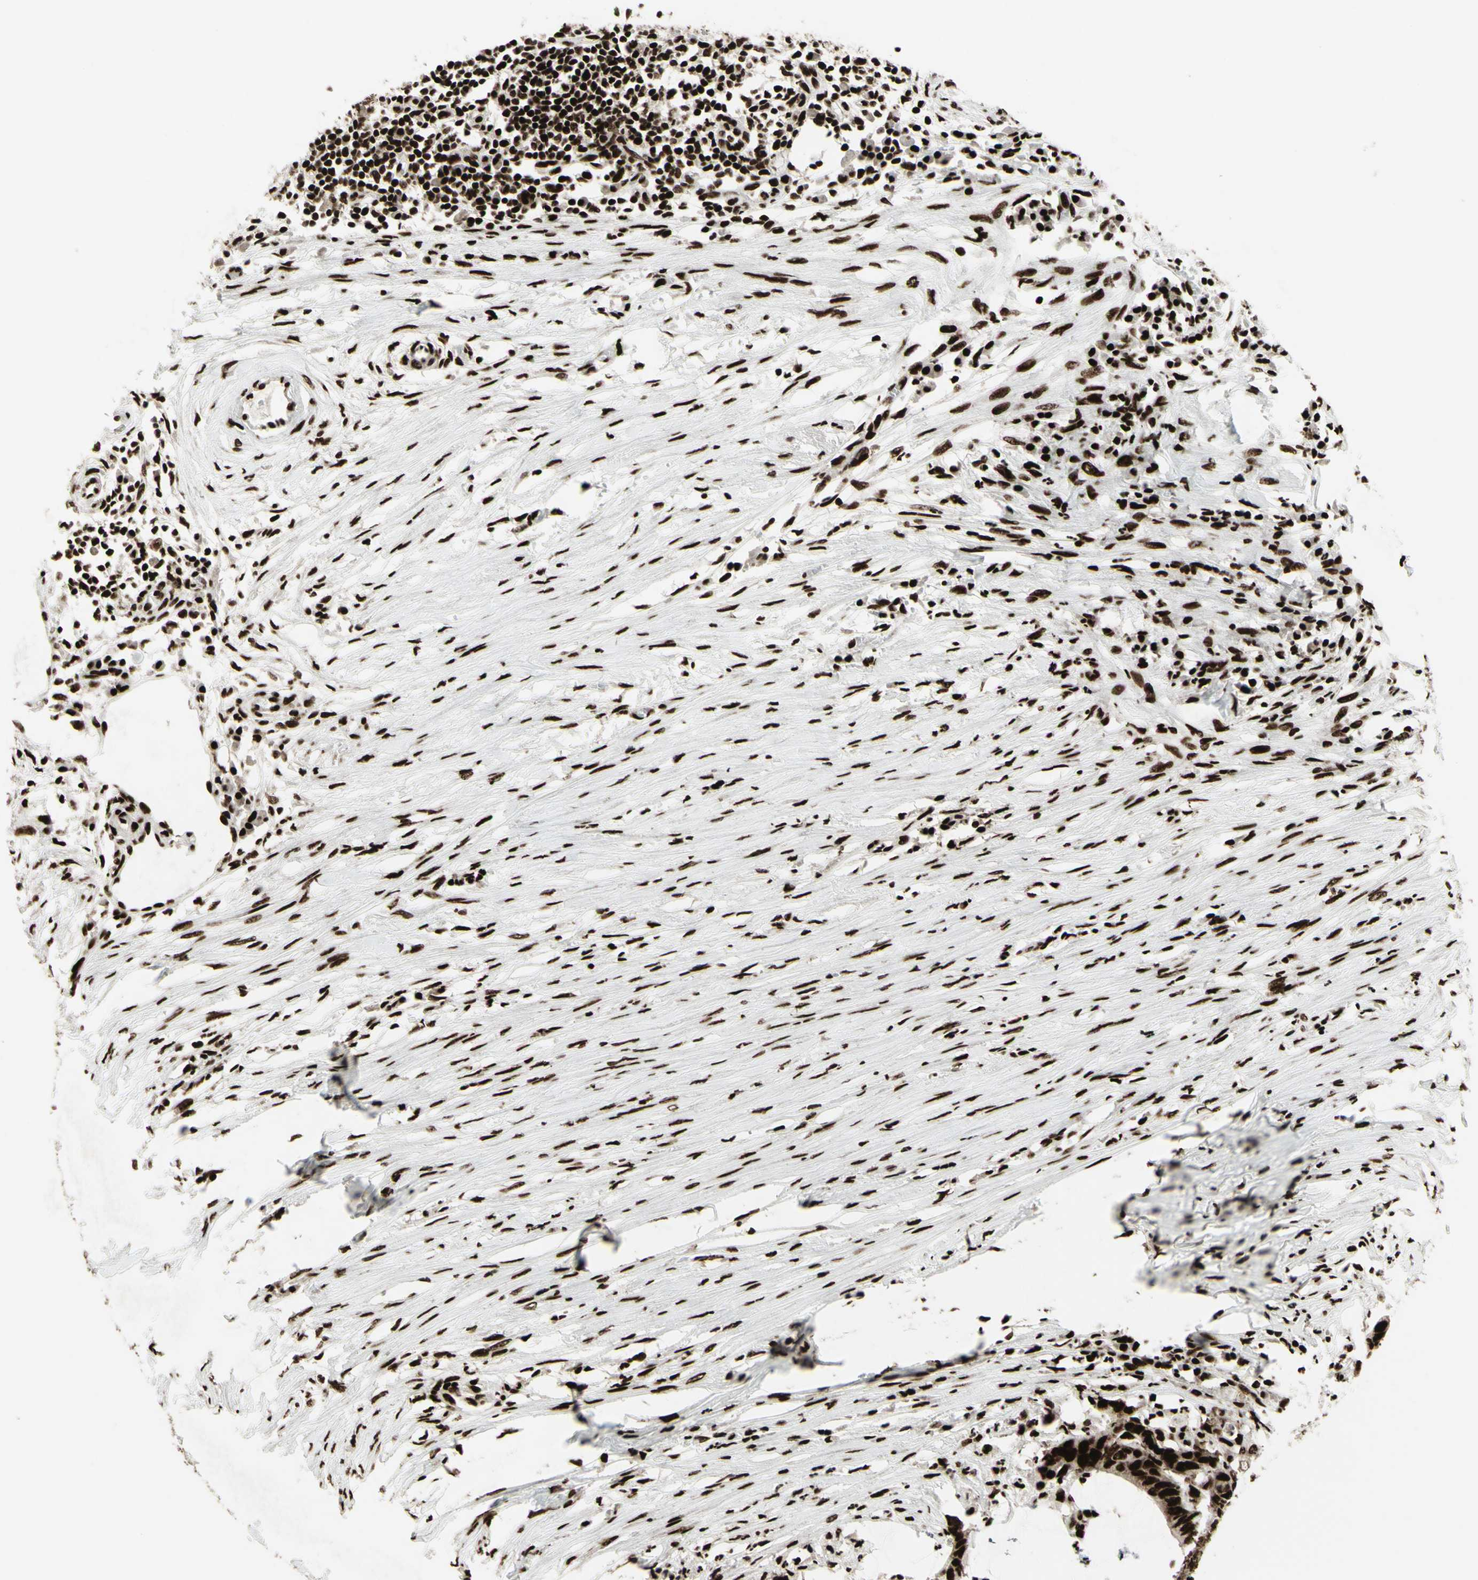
{"staining": {"intensity": "strong", "quantity": ">75%", "location": "nuclear"}, "tissue": "colorectal cancer", "cell_type": "Tumor cells", "image_type": "cancer", "snomed": [{"axis": "morphology", "description": "Adenocarcinoma, NOS"}, {"axis": "topography", "description": "Rectum"}], "caption": "The photomicrograph displays immunohistochemical staining of colorectal cancer (adenocarcinoma). There is strong nuclear staining is present in about >75% of tumor cells.", "gene": "U2AF2", "patient": {"sex": "female", "age": 66}}